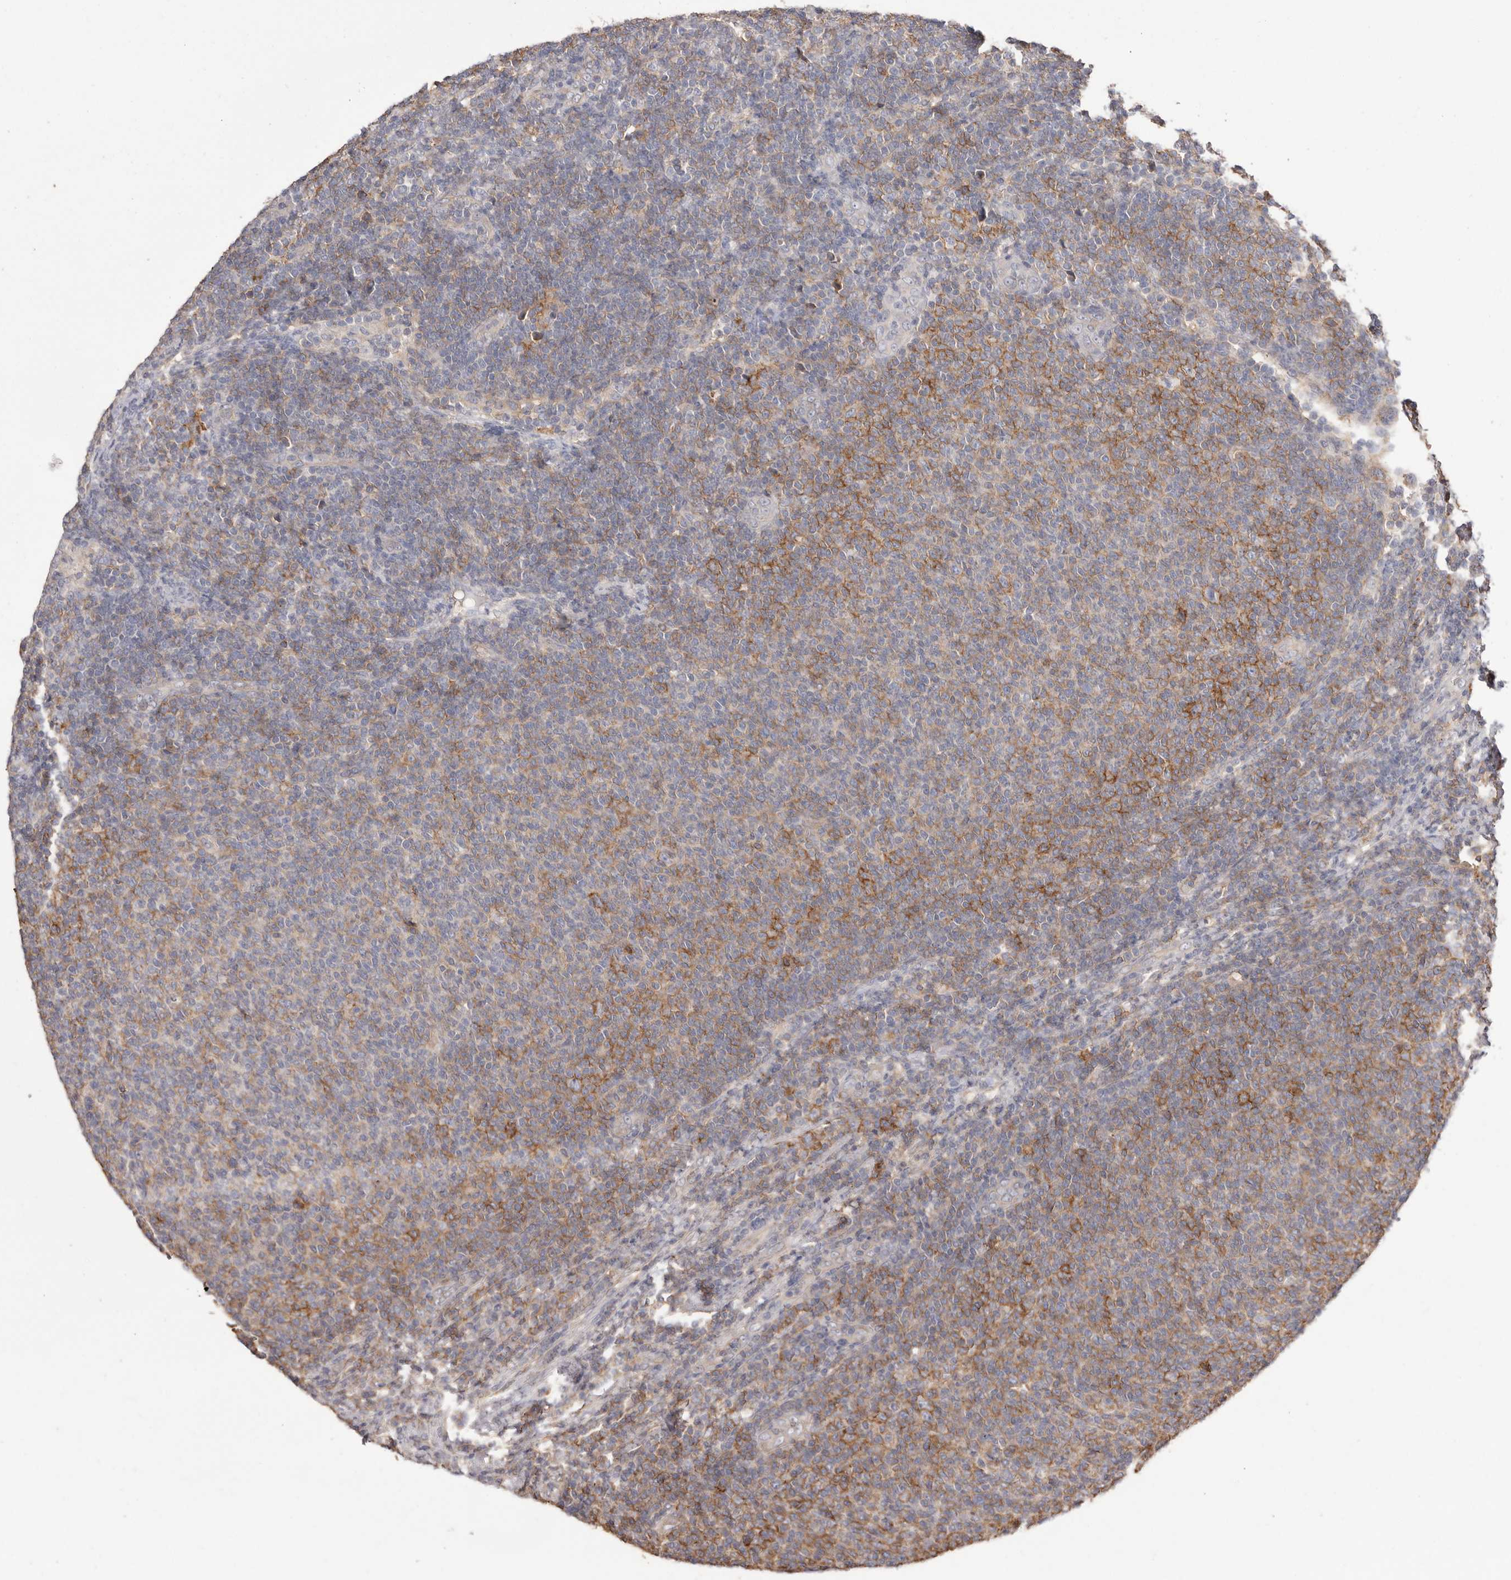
{"staining": {"intensity": "moderate", "quantity": "<25%", "location": "cytoplasmic/membranous"}, "tissue": "lymphoma", "cell_type": "Tumor cells", "image_type": "cancer", "snomed": [{"axis": "morphology", "description": "Malignant lymphoma, non-Hodgkin's type, Low grade"}, {"axis": "topography", "description": "Lymph node"}], "caption": "Protein staining of lymphoma tissue exhibits moderate cytoplasmic/membranous staining in approximately <25% of tumor cells.", "gene": "MMACHC", "patient": {"sex": "male", "age": 66}}